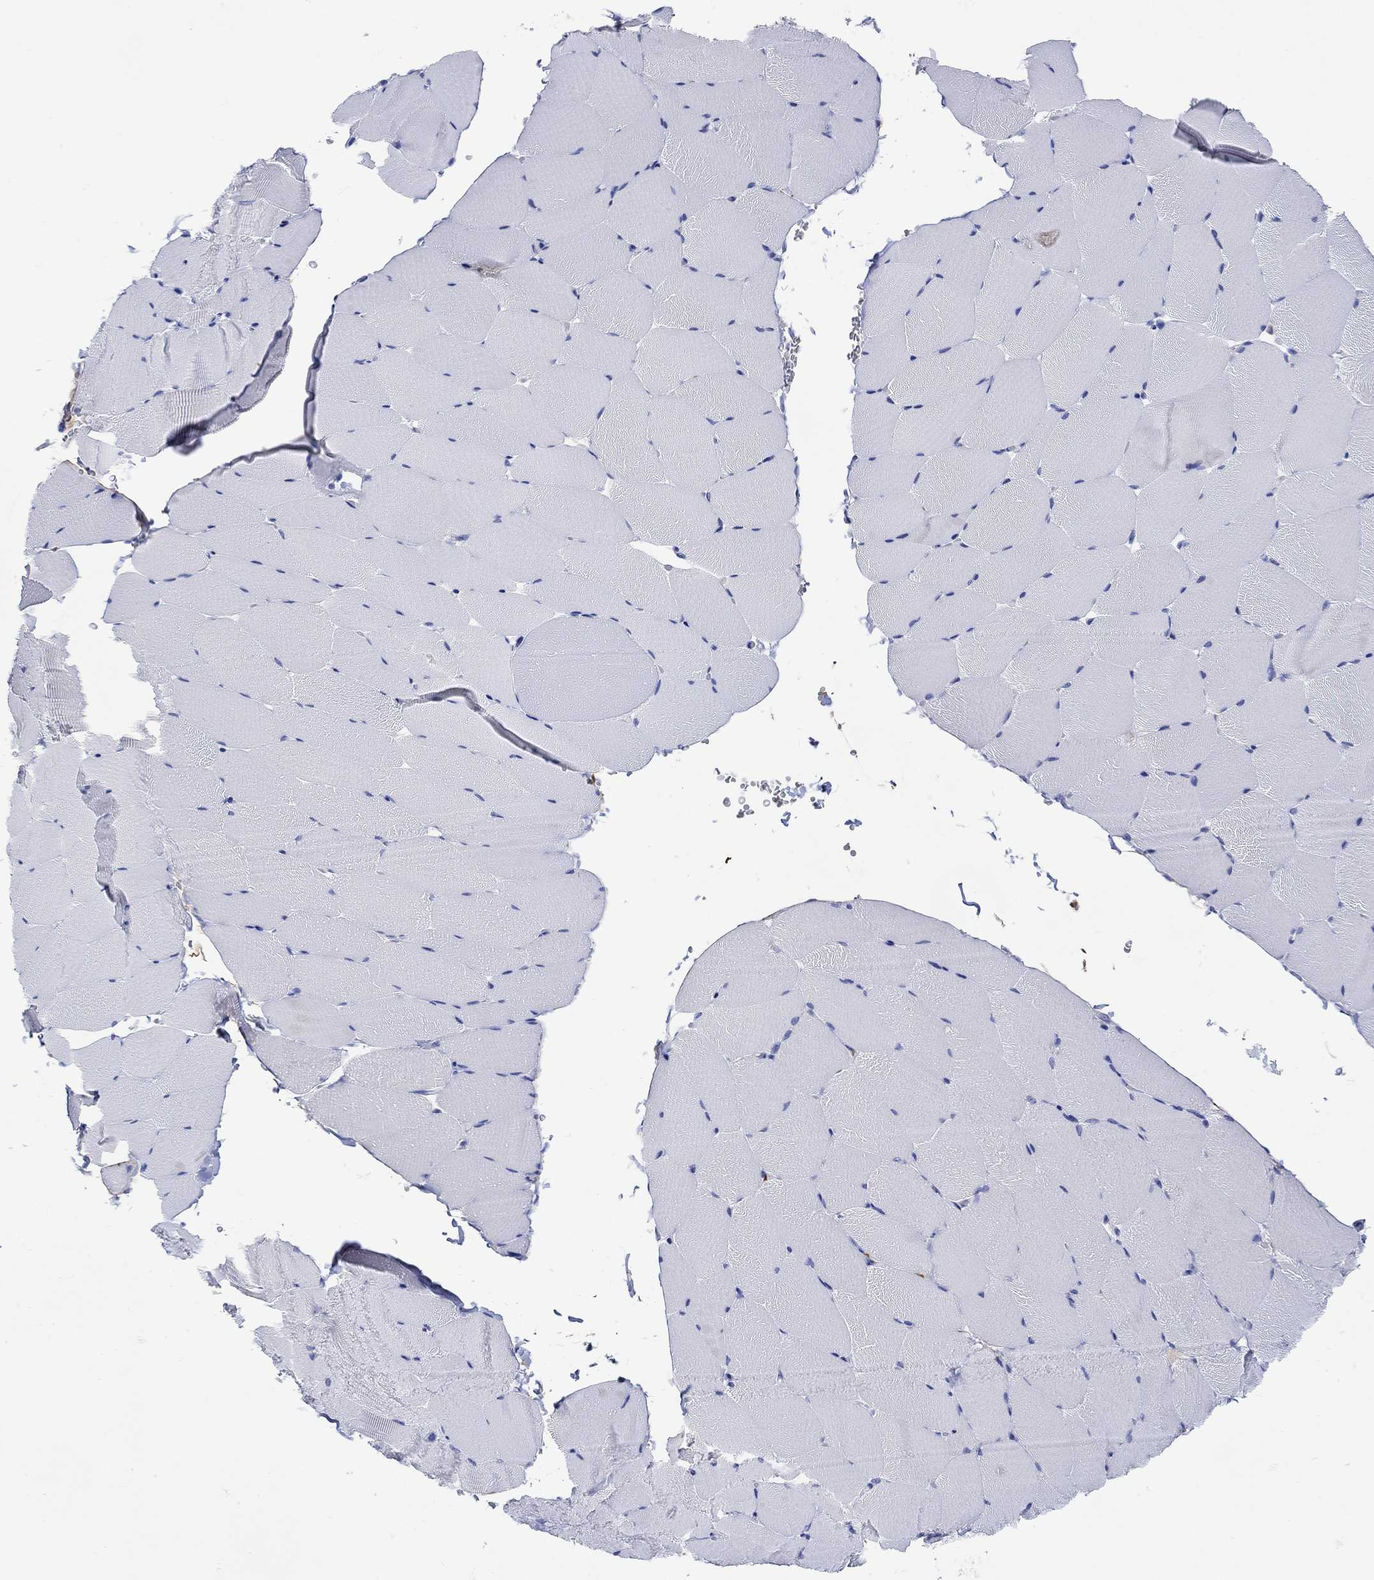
{"staining": {"intensity": "negative", "quantity": "none", "location": "none"}, "tissue": "skeletal muscle", "cell_type": "Myocytes", "image_type": "normal", "snomed": [{"axis": "morphology", "description": "Normal tissue, NOS"}, {"axis": "topography", "description": "Skeletal muscle"}], "caption": "Histopathology image shows no protein positivity in myocytes of normal skeletal muscle. The staining is performed using DAB brown chromogen with nuclei counter-stained in using hematoxylin.", "gene": "ANKMY1", "patient": {"sex": "female", "age": 37}}